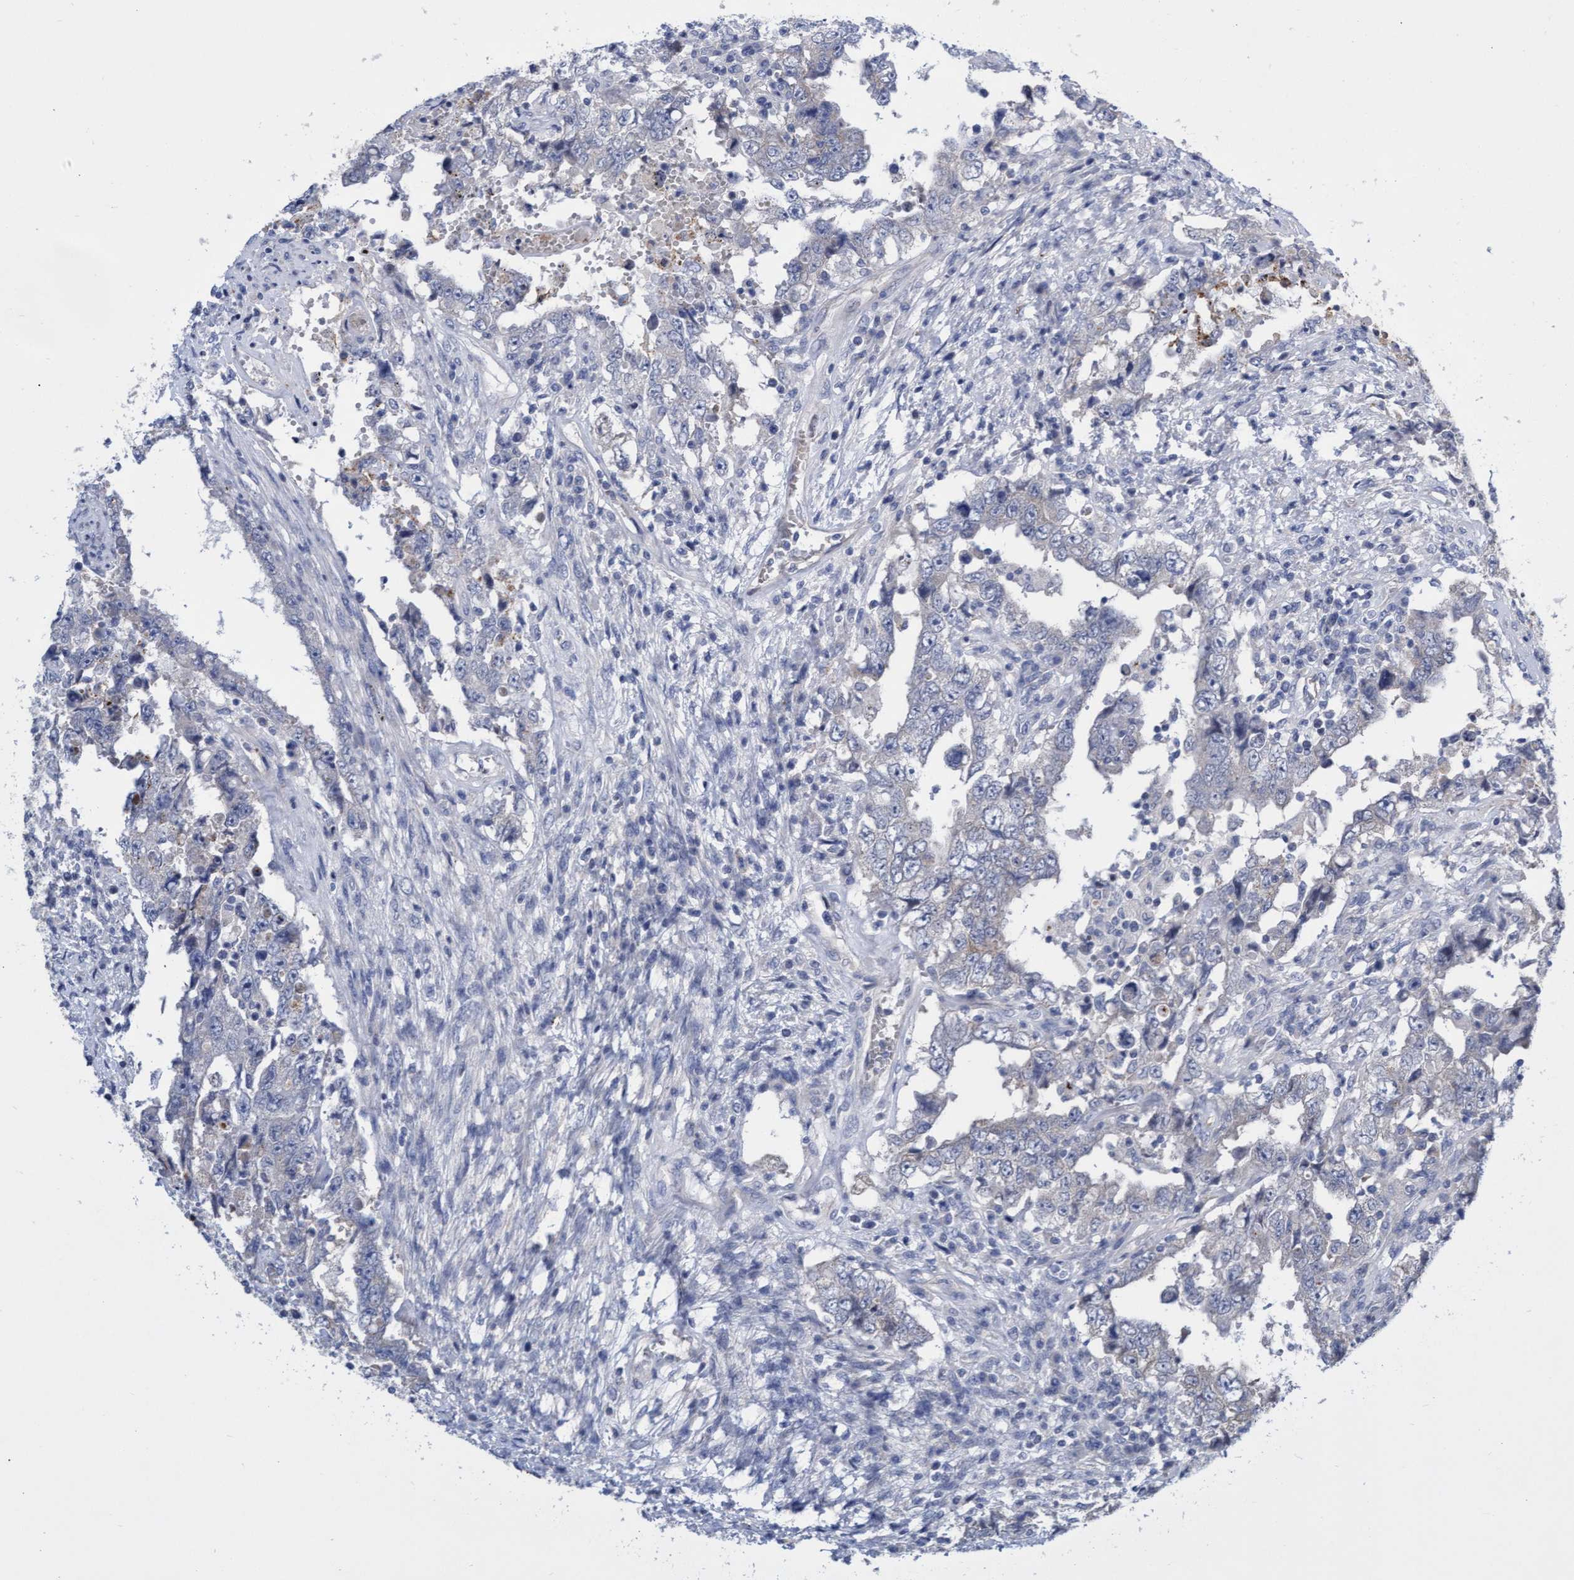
{"staining": {"intensity": "negative", "quantity": "none", "location": "none"}, "tissue": "testis cancer", "cell_type": "Tumor cells", "image_type": "cancer", "snomed": [{"axis": "morphology", "description": "Carcinoma, Embryonal, NOS"}, {"axis": "topography", "description": "Testis"}], "caption": "This photomicrograph is of embryonal carcinoma (testis) stained with immunohistochemistry to label a protein in brown with the nuclei are counter-stained blue. There is no expression in tumor cells.", "gene": "ABCF2", "patient": {"sex": "male", "age": 26}}